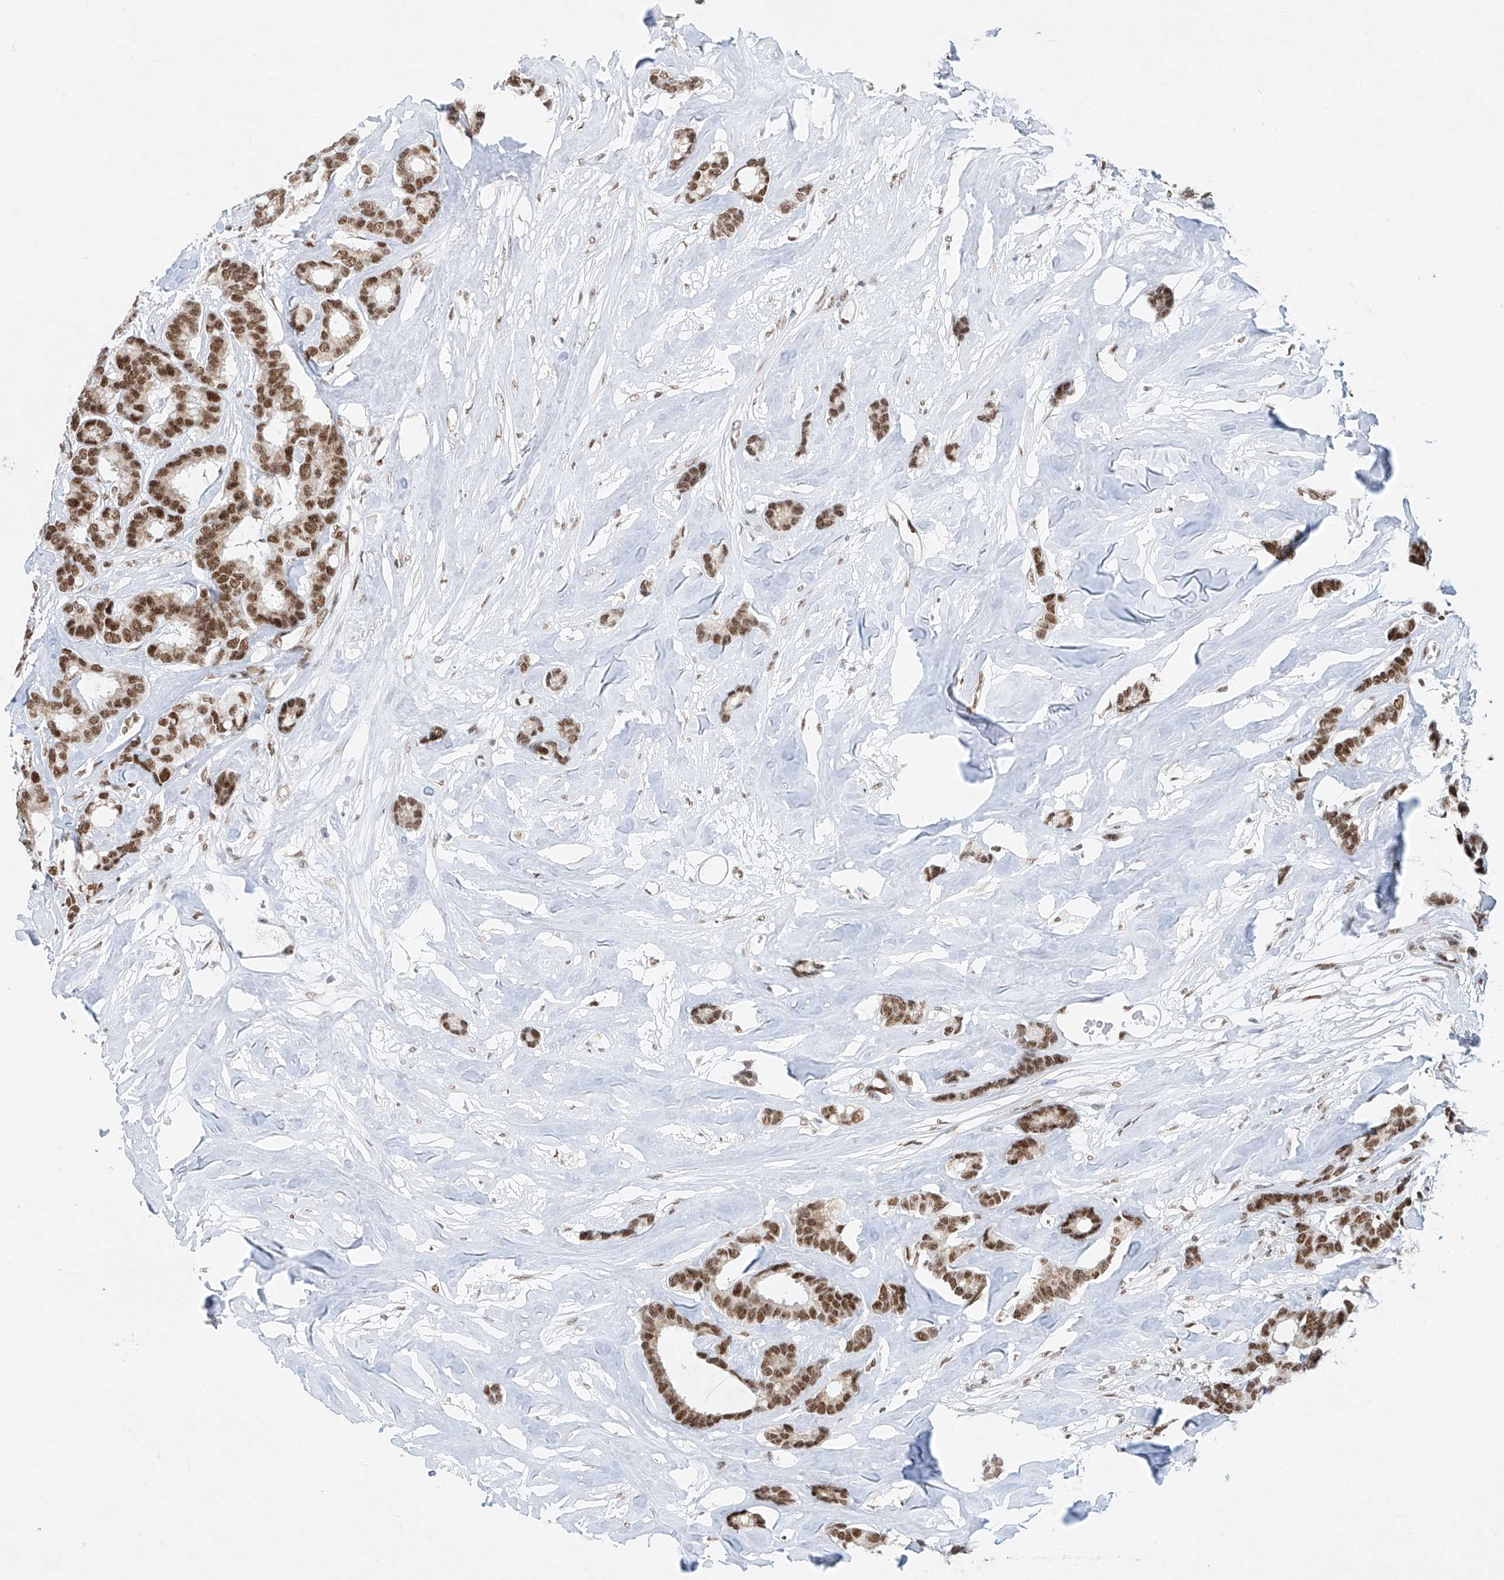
{"staining": {"intensity": "moderate", "quantity": ">75%", "location": "nuclear"}, "tissue": "breast cancer", "cell_type": "Tumor cells", "image_type": "cancer", "snomed": [{"axis": "morphology", "description": "Duct carcinoma"}, {"axis": "topography", "description": "Breast"}], "caption": "This micrograph demonstrates breast cancer (infiltrating ductal carcinoma) stained with immunohistochemistry (IHC) to label a protein in brown. The nuclear of tumor cells show moderate positivity for the protein. Nuclei are counter-stained blue.", "gene": "TAF4", "patient": {"sex": "female", "age": 87}}